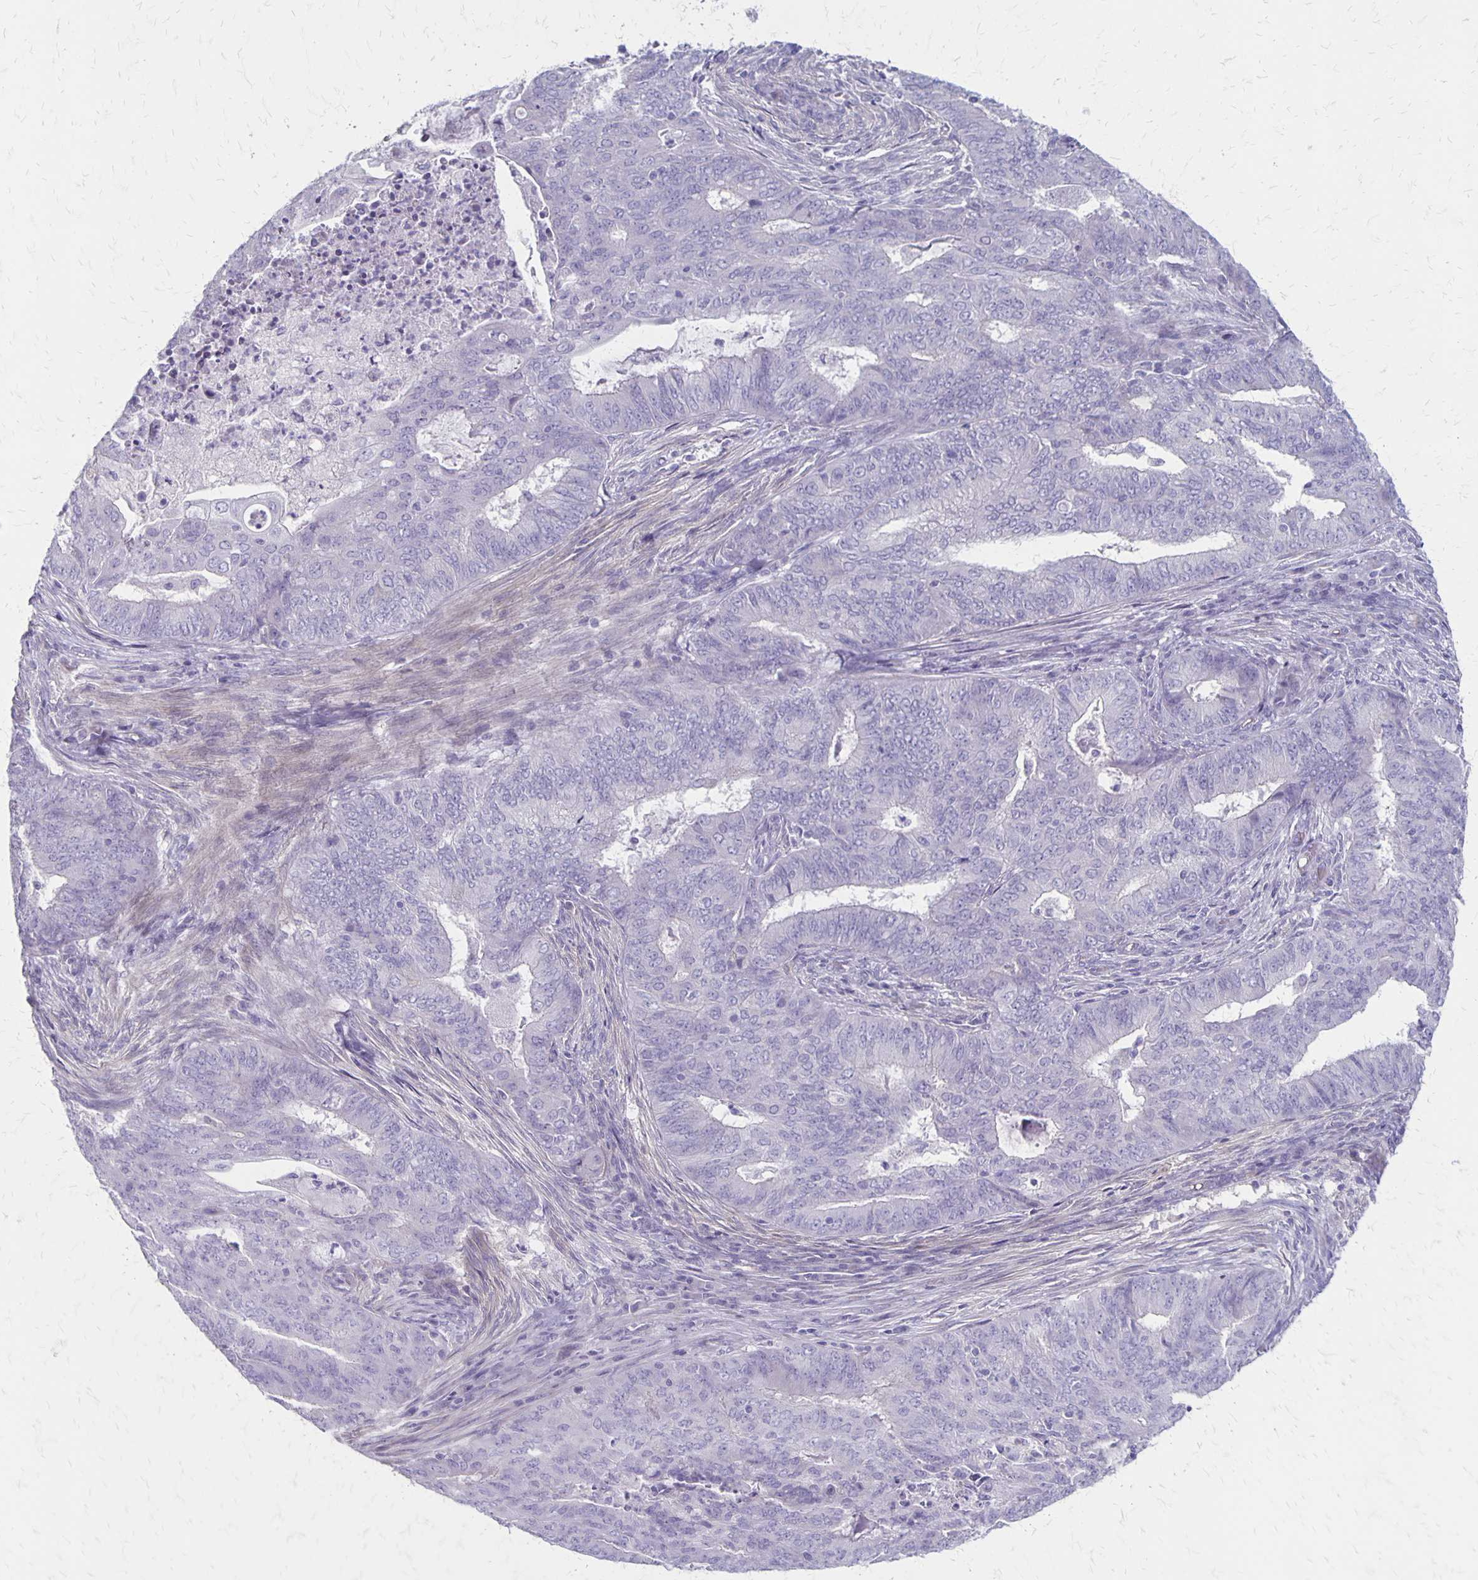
{"staining": {"intensity": "negative", "quantity": "none", "location": "none"}, "tissue": "endometrial cancer", "cell_type": "Tumor cells", "image_type": "cancer", "snomed": [{"axis": "morphology", "description": "Adenocarcinoma, NOS"}, {"axis": "topography", "description": "Endometrium"}], "caption": "Immunohistochemical staining of adenocarcinoma (endometrial) shows no significant staining in tumor cells. (Brightfield microscopy of DAB (3,3'-diaminobenzidine) IHC at high magnification).", "gene": "HOMER1", "patient": {"sex": "female", "age": 62}}